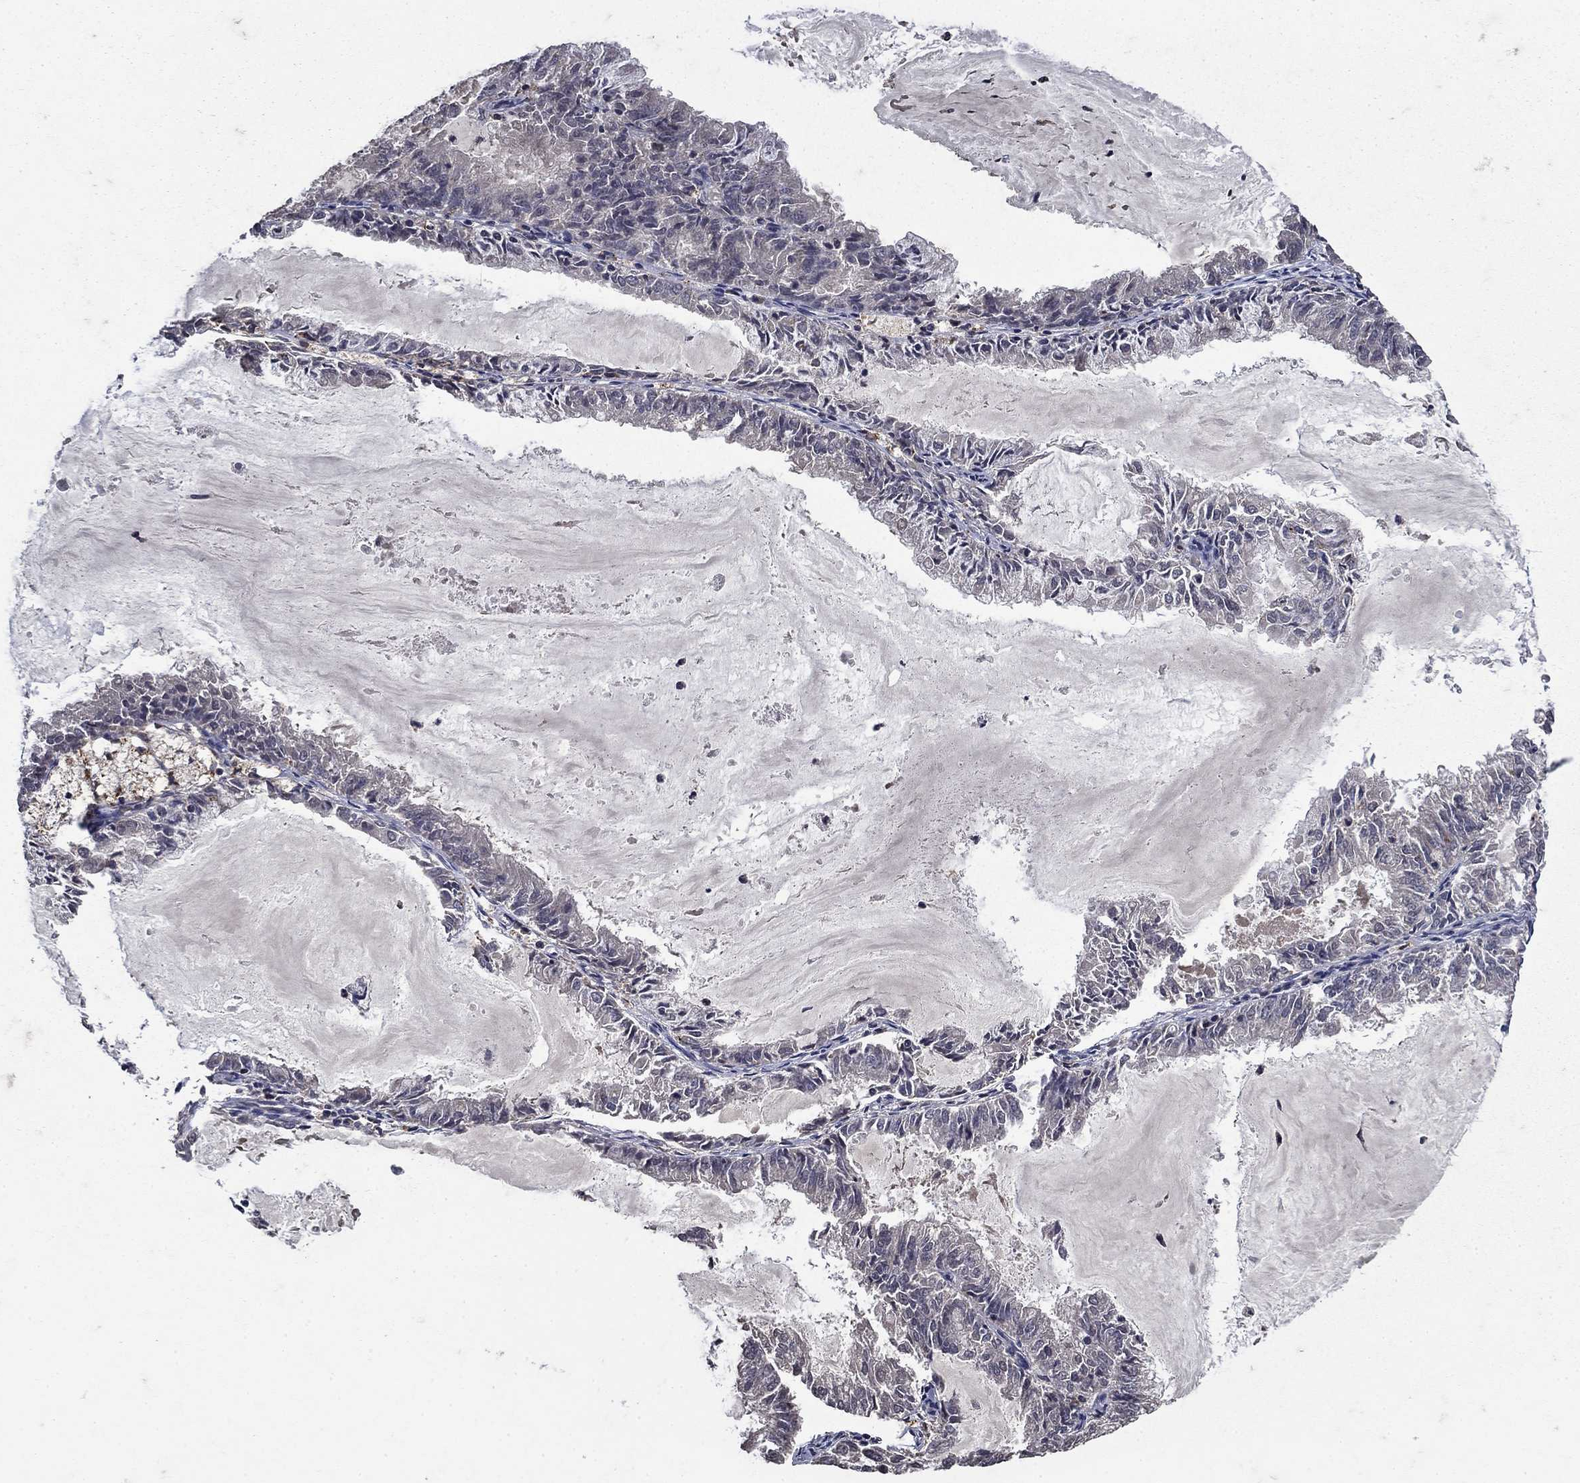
{"staining": {"intensity": "negative", "quantity": "none", "location": "none"}, "tissue": "endometrial cancer", "cell_type": "Tumor cells", "image_type": "cancer", "snomed": [{"axis": "morphology", "description": "Adenocarcinoma, NOS"}, {"axis": "topography", "description": "Endometrium"}], "caption": "Immunohistochemistry micrograph of neoplastic tissue: endometrial cancer (adenocarcinoma) stained with DAB demonstrates no significant protein positivity in tumor cells.", "gene": "NPC2", "patient": {"sex": "female", "age": 57}}